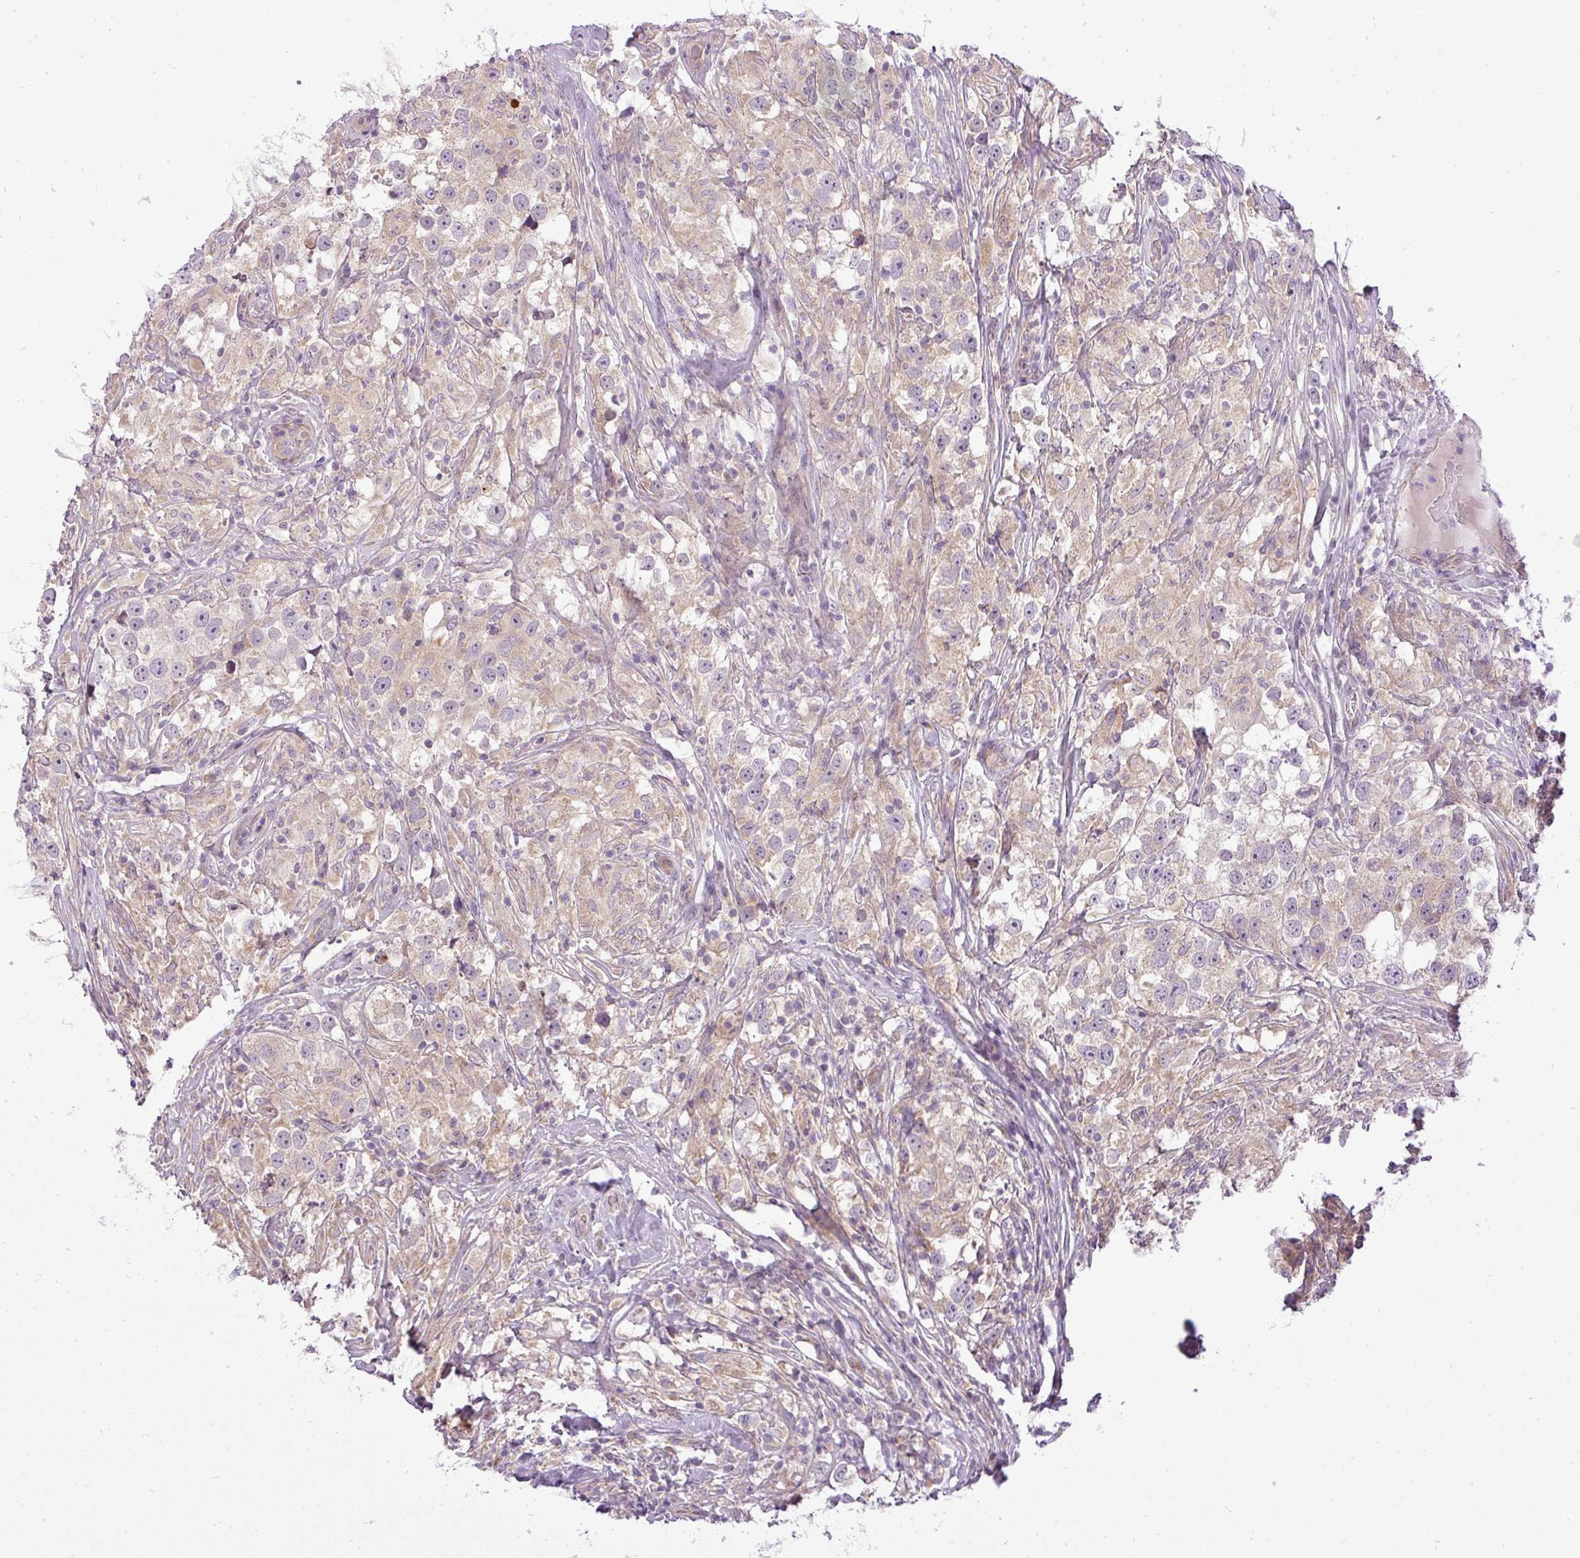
{"staining": {"intensity": "weak", "quantity": ">75%", "location": "cytoplasmic/membranous"}, "tissue": "testis cancer", "cell_type": "Tumor cells", "image_type": "cancer", "snomed": [{"axis": "morphology", "description": "Seminoma, NOS"}, {"axis": "topography", "description": "Testis"}], "caption": "A low amount of weak cytoplasmic/membranous staining is present in approximately >75% of tumor cells in testis cancer tissue.", "gene": "ZDHHC1", "patient": {"sex": "male", "age": 46}}